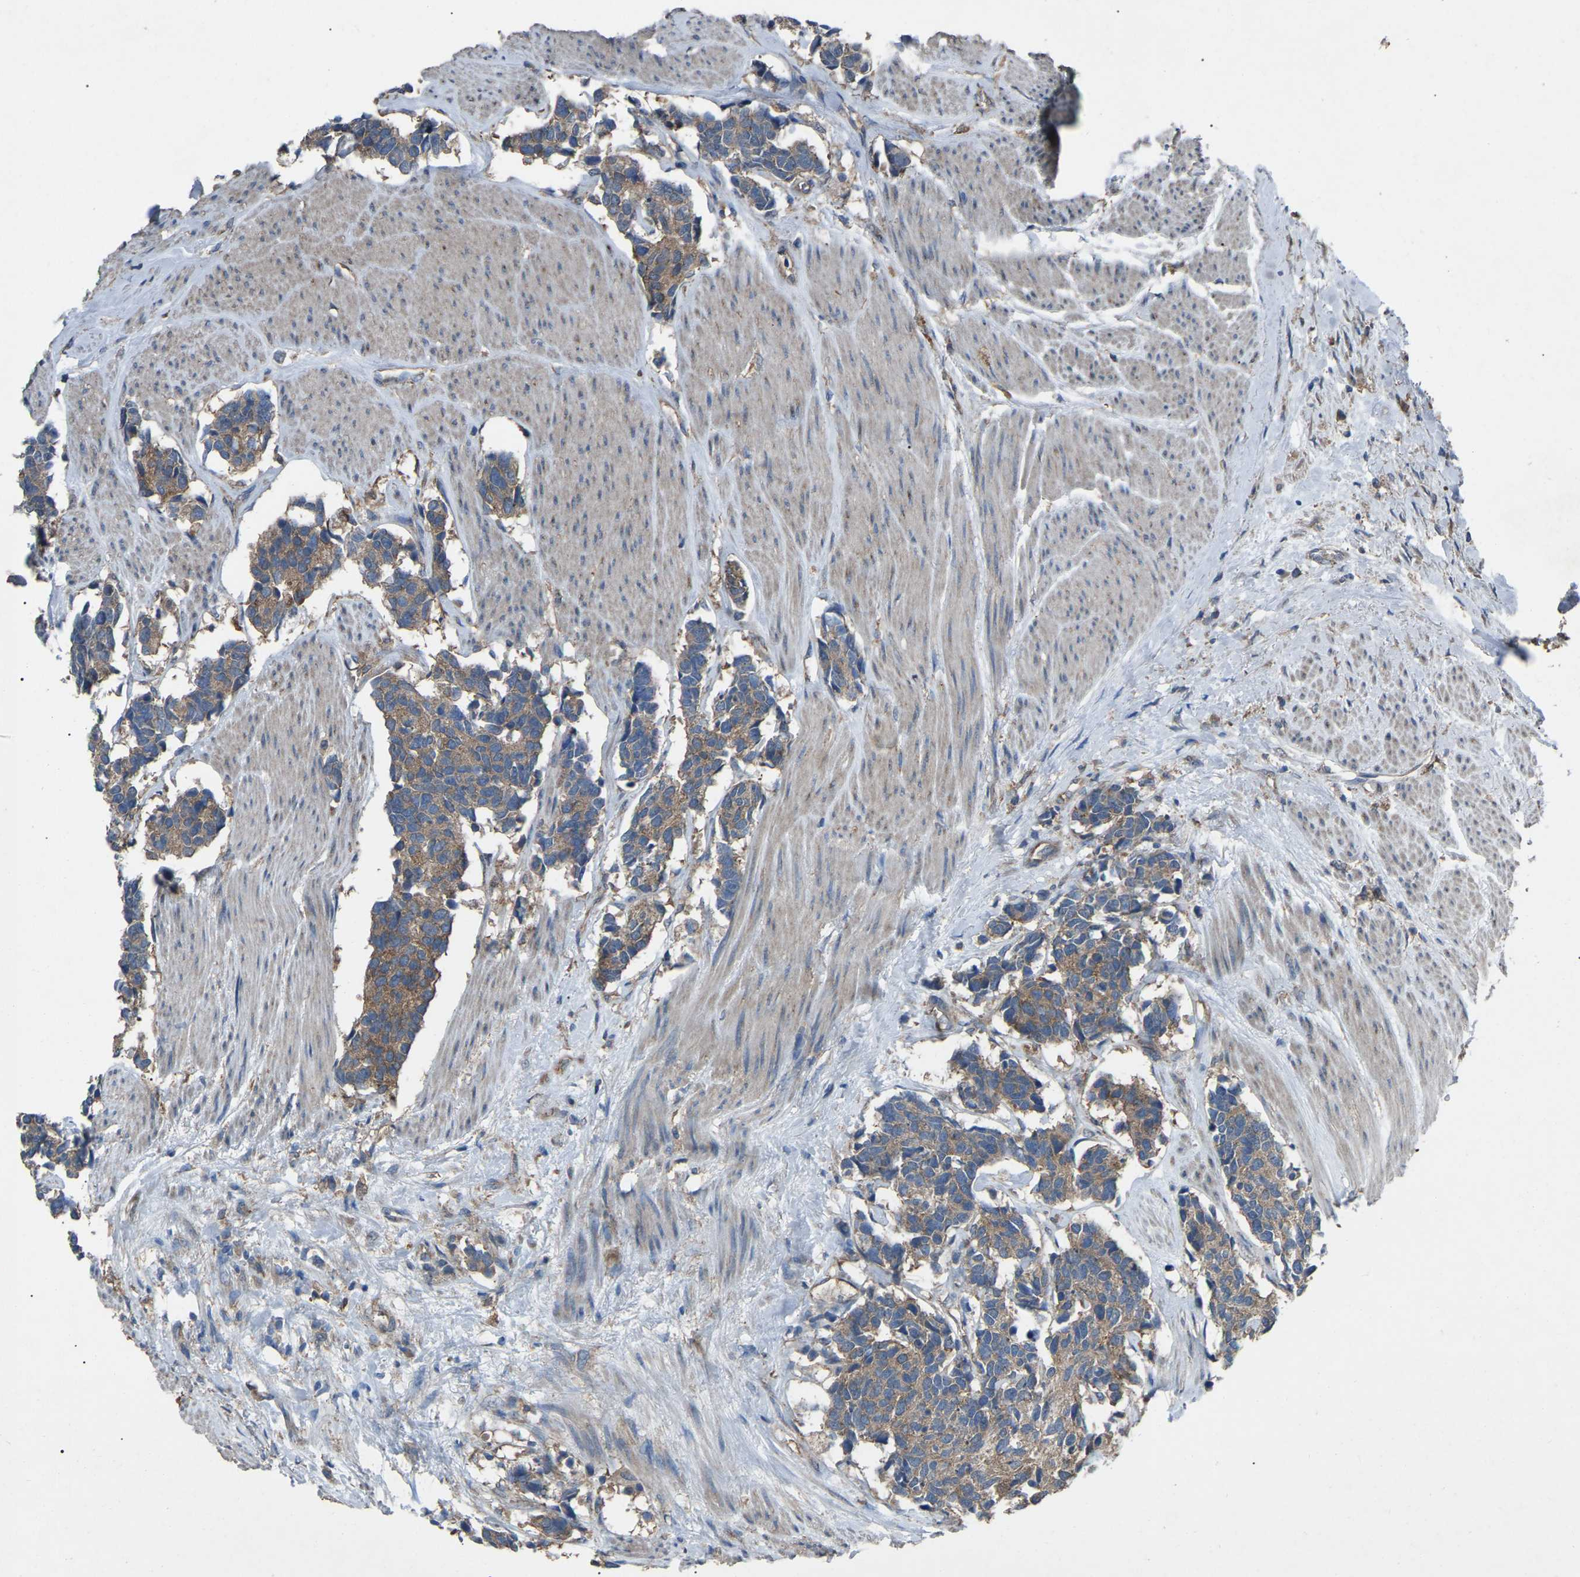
{"staining": {"intensity": "moderate", "quantity": ">75%", "location": "cytoplasmic/membranous"}, "tissue": "carcinoid", "cell_type": "Tumor cells", "image_type": "cancer", "snomed": [{"axis": "morphology", "description": "Carcinoma, NOS"}, {"axis": "morphology", "description": "Carcinoid, malignant, NOS"}, {"axis": "topography", "description": "Urinary bladder"}], "caption": "This histopathology image displays immunohistochemistry (IHC) staining of carcinoma, with medium moderate cytoplasmic/membranous expression in approximately >75% of tumor cells.", "gene": "AIMP1", "patient": {"sex": "male", "age": 57}}